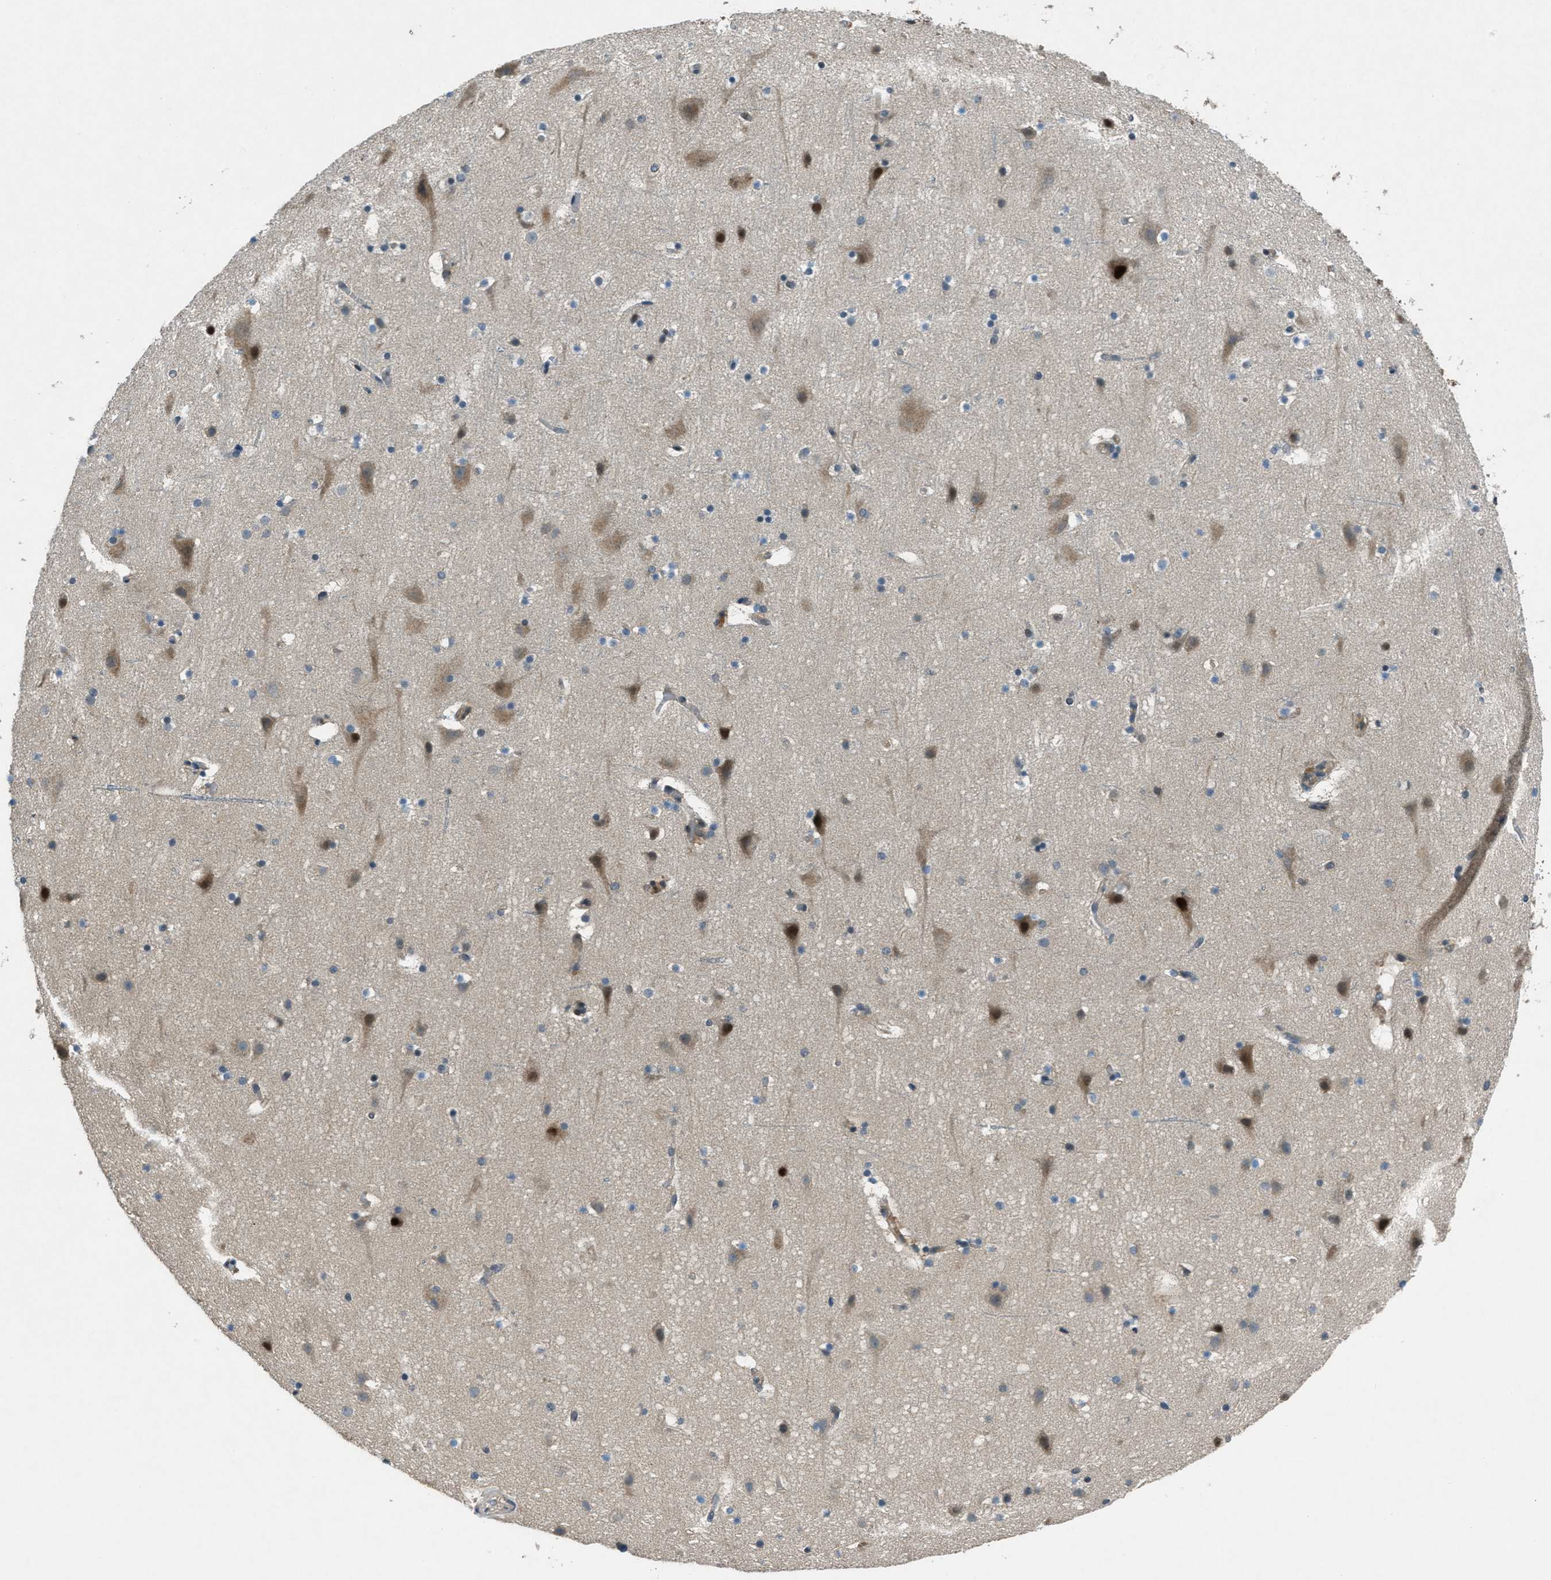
{"staining": {"intensity": "weak", "quantity": "25%-75%", "location": "cytoplasmic/membranous"}, "tissue": "cerebral cortex", "cell_type": "Endothelial cells", "image_type": "normal", "snomed": [{"axis": "morphology", "description": "Normal tissue, NOS"}, {"axis": "topography", "description": "Cerebral cortex"}], "caption": "Protein staining shows weak cytoplasmic/membranous positivity in approximately 25%-75% of endothelial cells in normal cerebral cortex.", "gene": "DUSP6", "patient": {"sex": "male", "age": 45}}